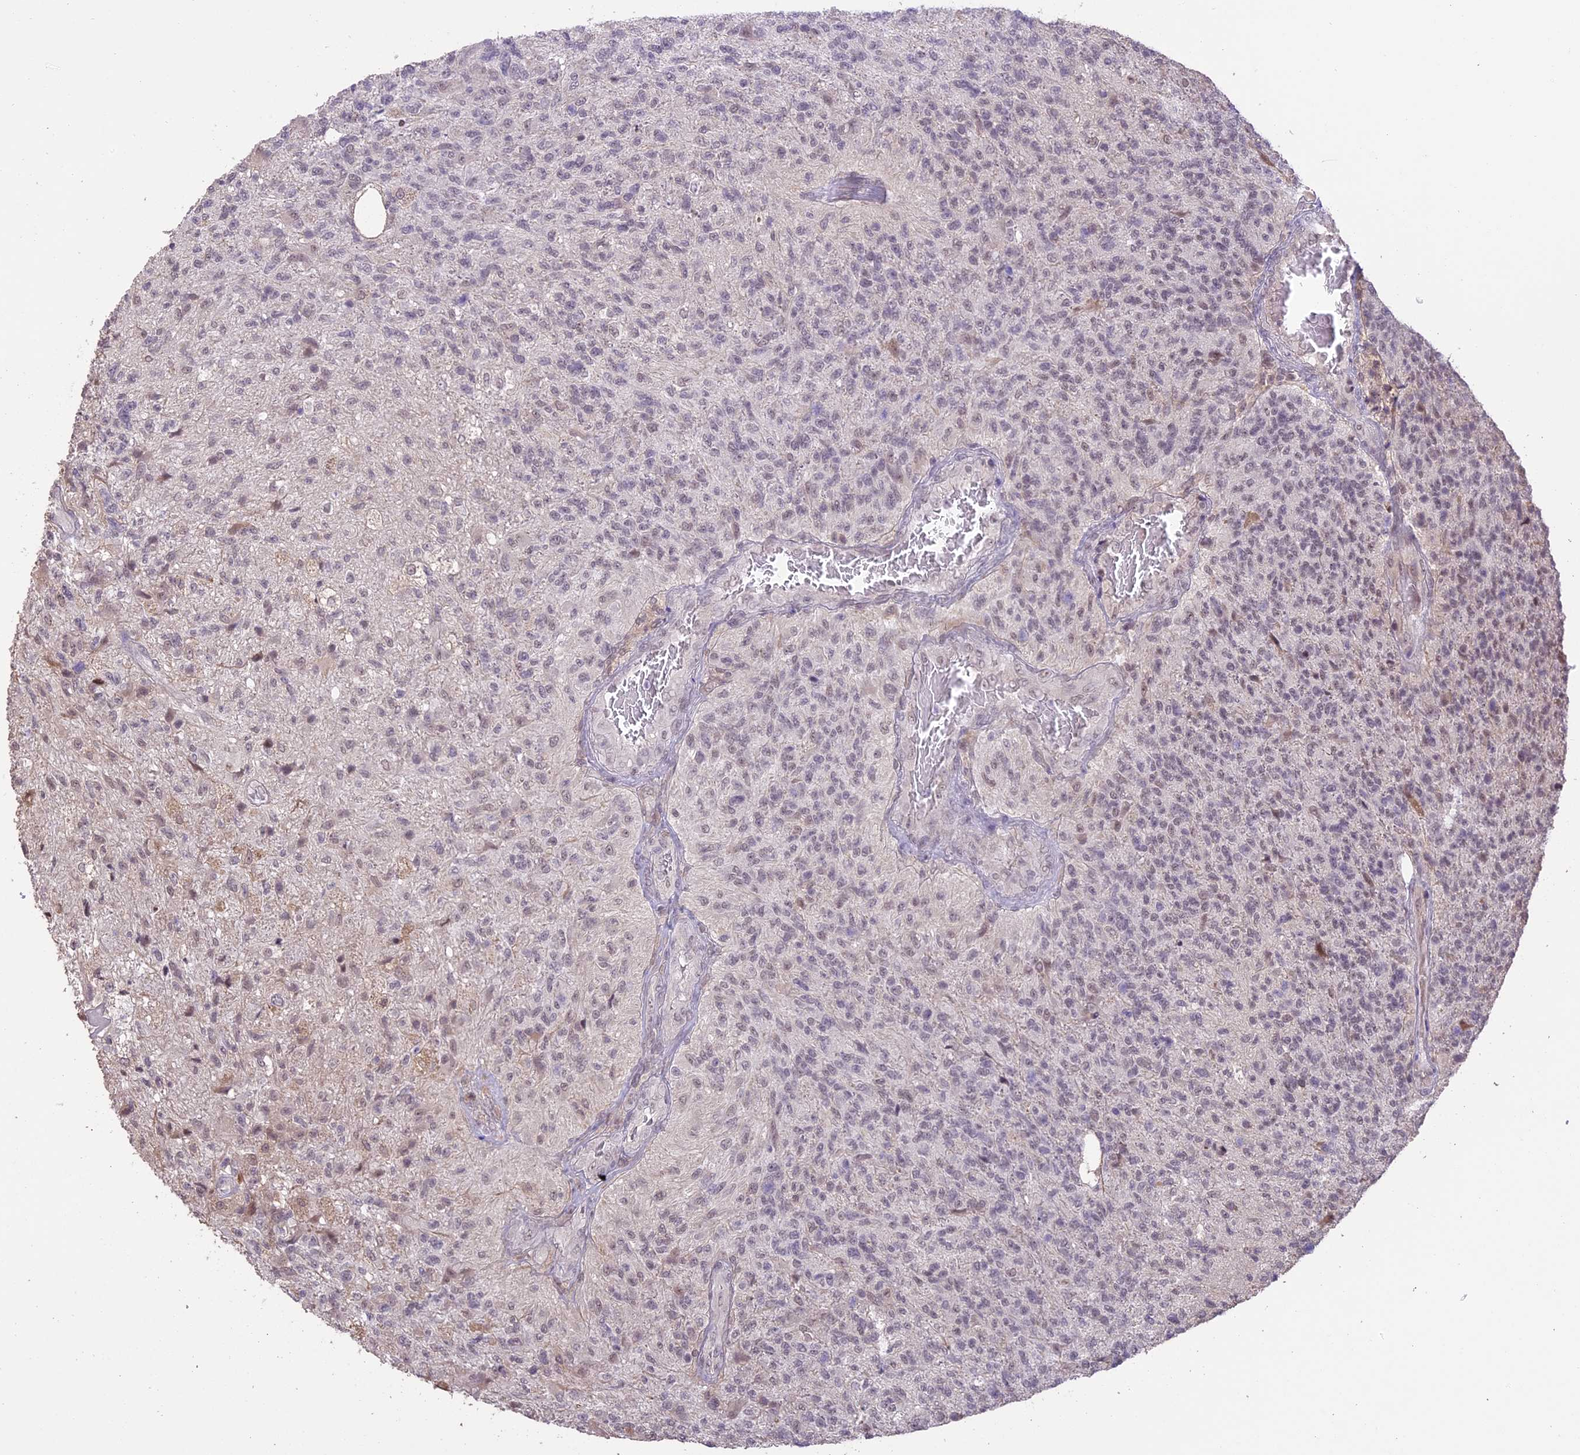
{"staining": {"intensity": "negative", "quantity": "none", "location": "none"}, "tissue": "glioma", "cell_type": "Tumor cells", "image_type": "cancer", "snomed": [{"axis": "morphology", "description": "Glioma, malignant, High grade"}, {"axis": "topography", "description": "Brain"}], "caption": "Immunohistochemical staining of human glioma exhibits no significant expression in tumor cells.", "gene": "TIGD7", "patient": {"sex": "male", "age": 56}}